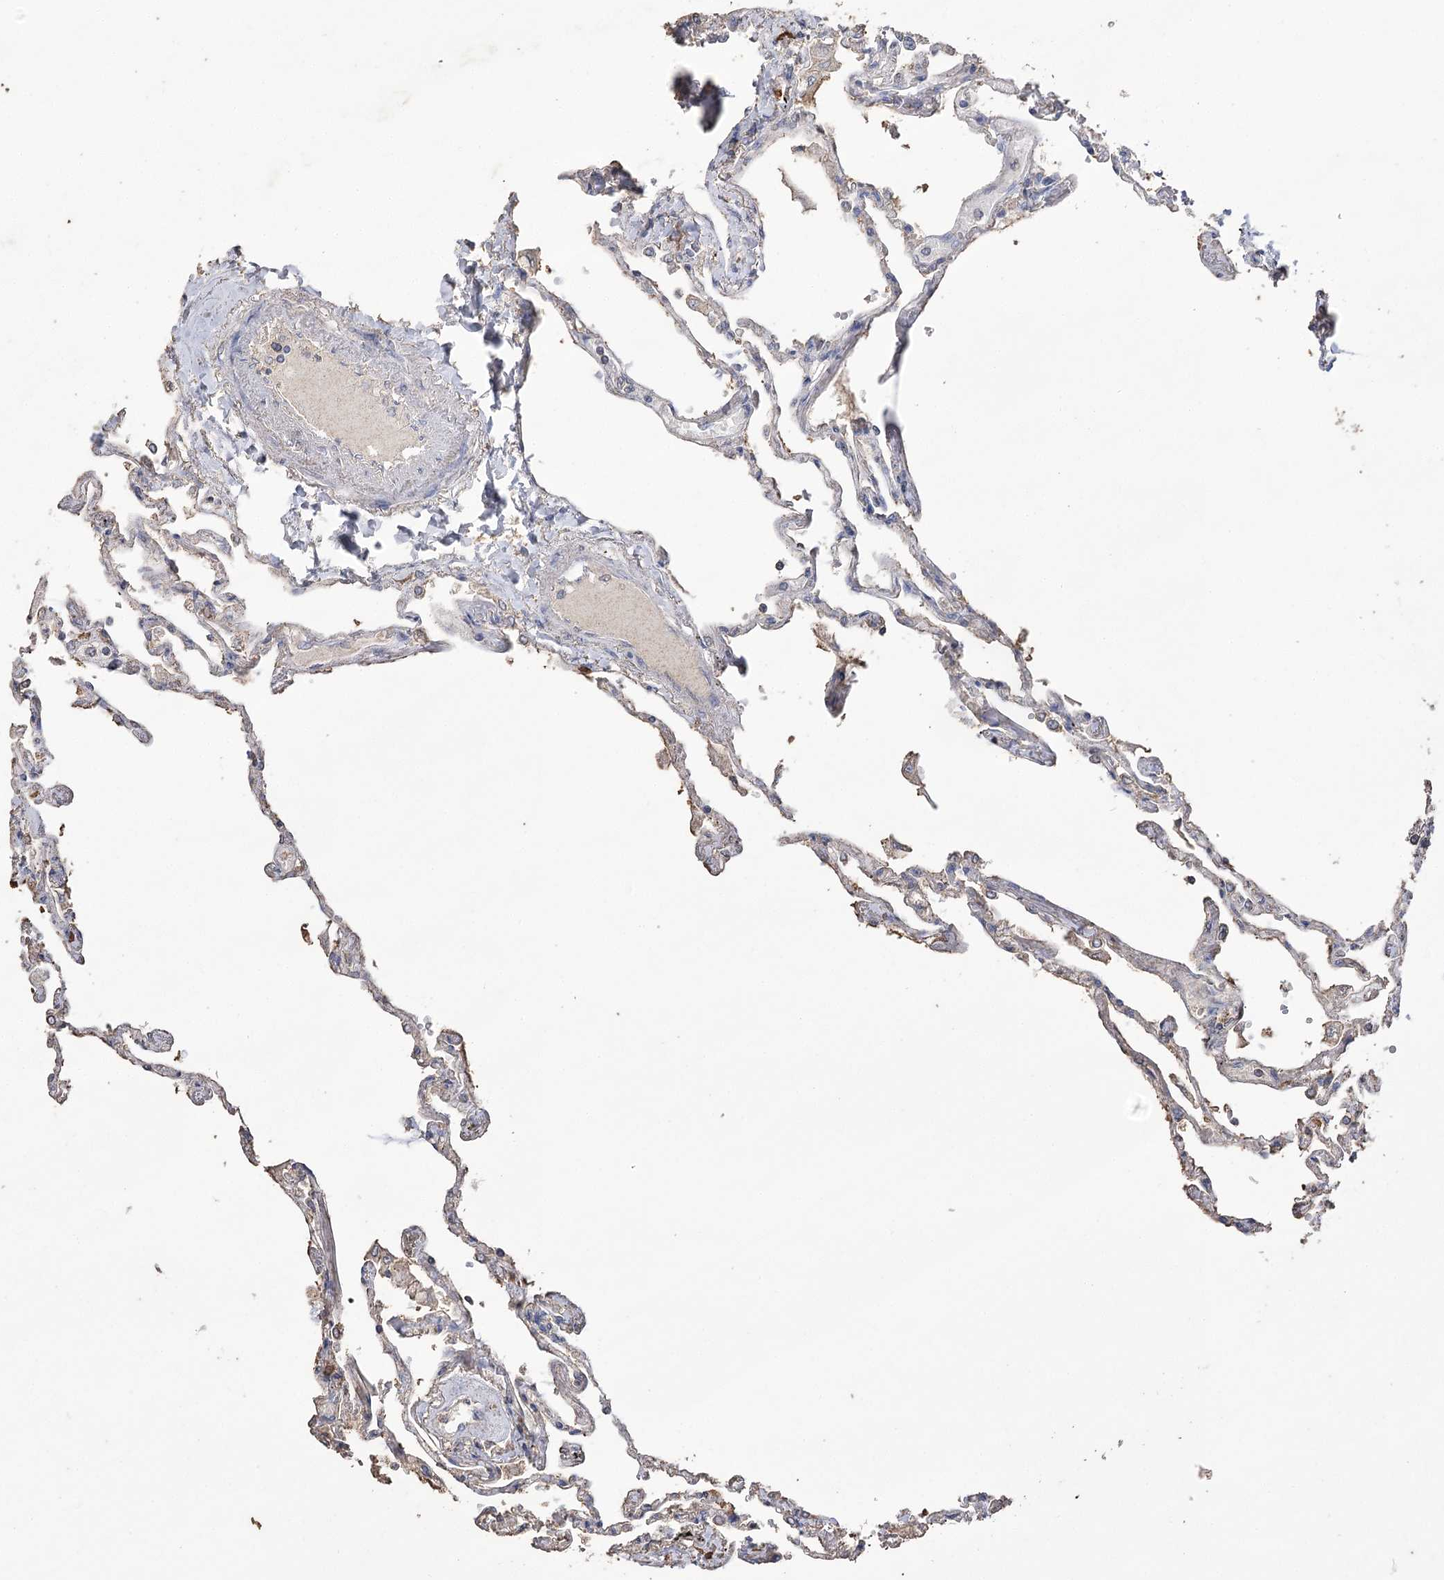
{"staining": {"intensity": "negative", "quantity": "none", "location": "none"}, "tissue": "lung", "cell_type": "Alveolar cells", "image_type": "normal", "snomed": [{"axis": "morphology", "description": "Normal tissue, NOS"}, {"axis": "topography", "description": "Lung"}], "caption": "Immunohistochemistry of normal lung demonstrates no positivity in alveolar cells. Brightfield microscopy of immunohistochemistry (IHC) stained with DAB (brown) and hematoxylin (blue), captured at high magnification.", "gene": "IREB2", "patient": {"sex": "female", "age": 67}}